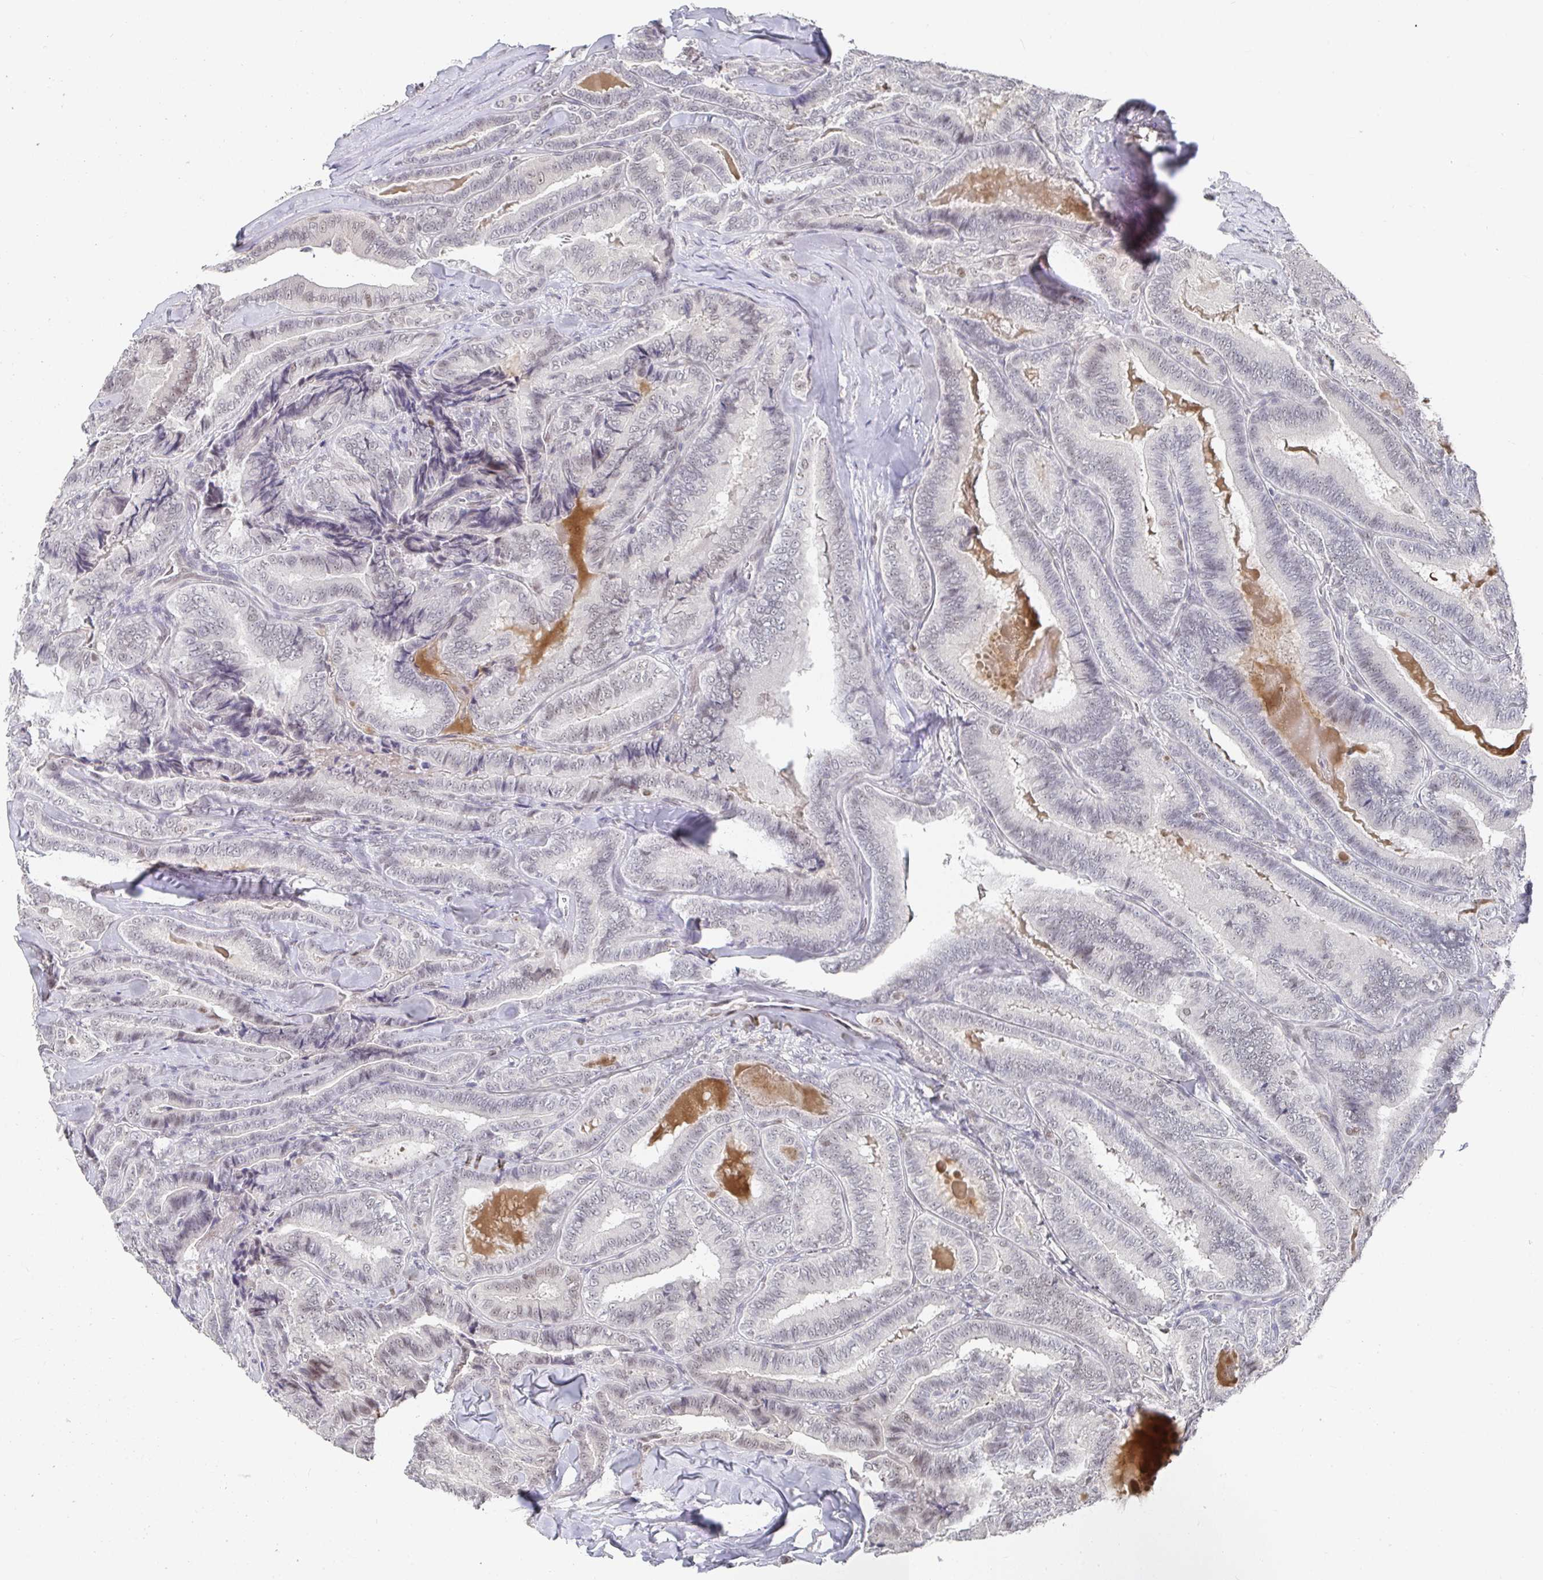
{"staining": {"intensity": "weak", "quantity": "<25%", "location": "nuclear"}, "tissue": "thyroid cancer", "cell_type": "Tumor cells", "image_type": "cancer", "snomed": [{"axis": "morphology", "description": "Papillary adenocarcinoma, NOS"}, {"axis": "topography", "description": "Thyroid gland"}], "caption": "Tumor cells are negative for protein expression in human thyroid cancer.", "gene": "RCOR1", "patient": {"sex": "male", "age": 61}}